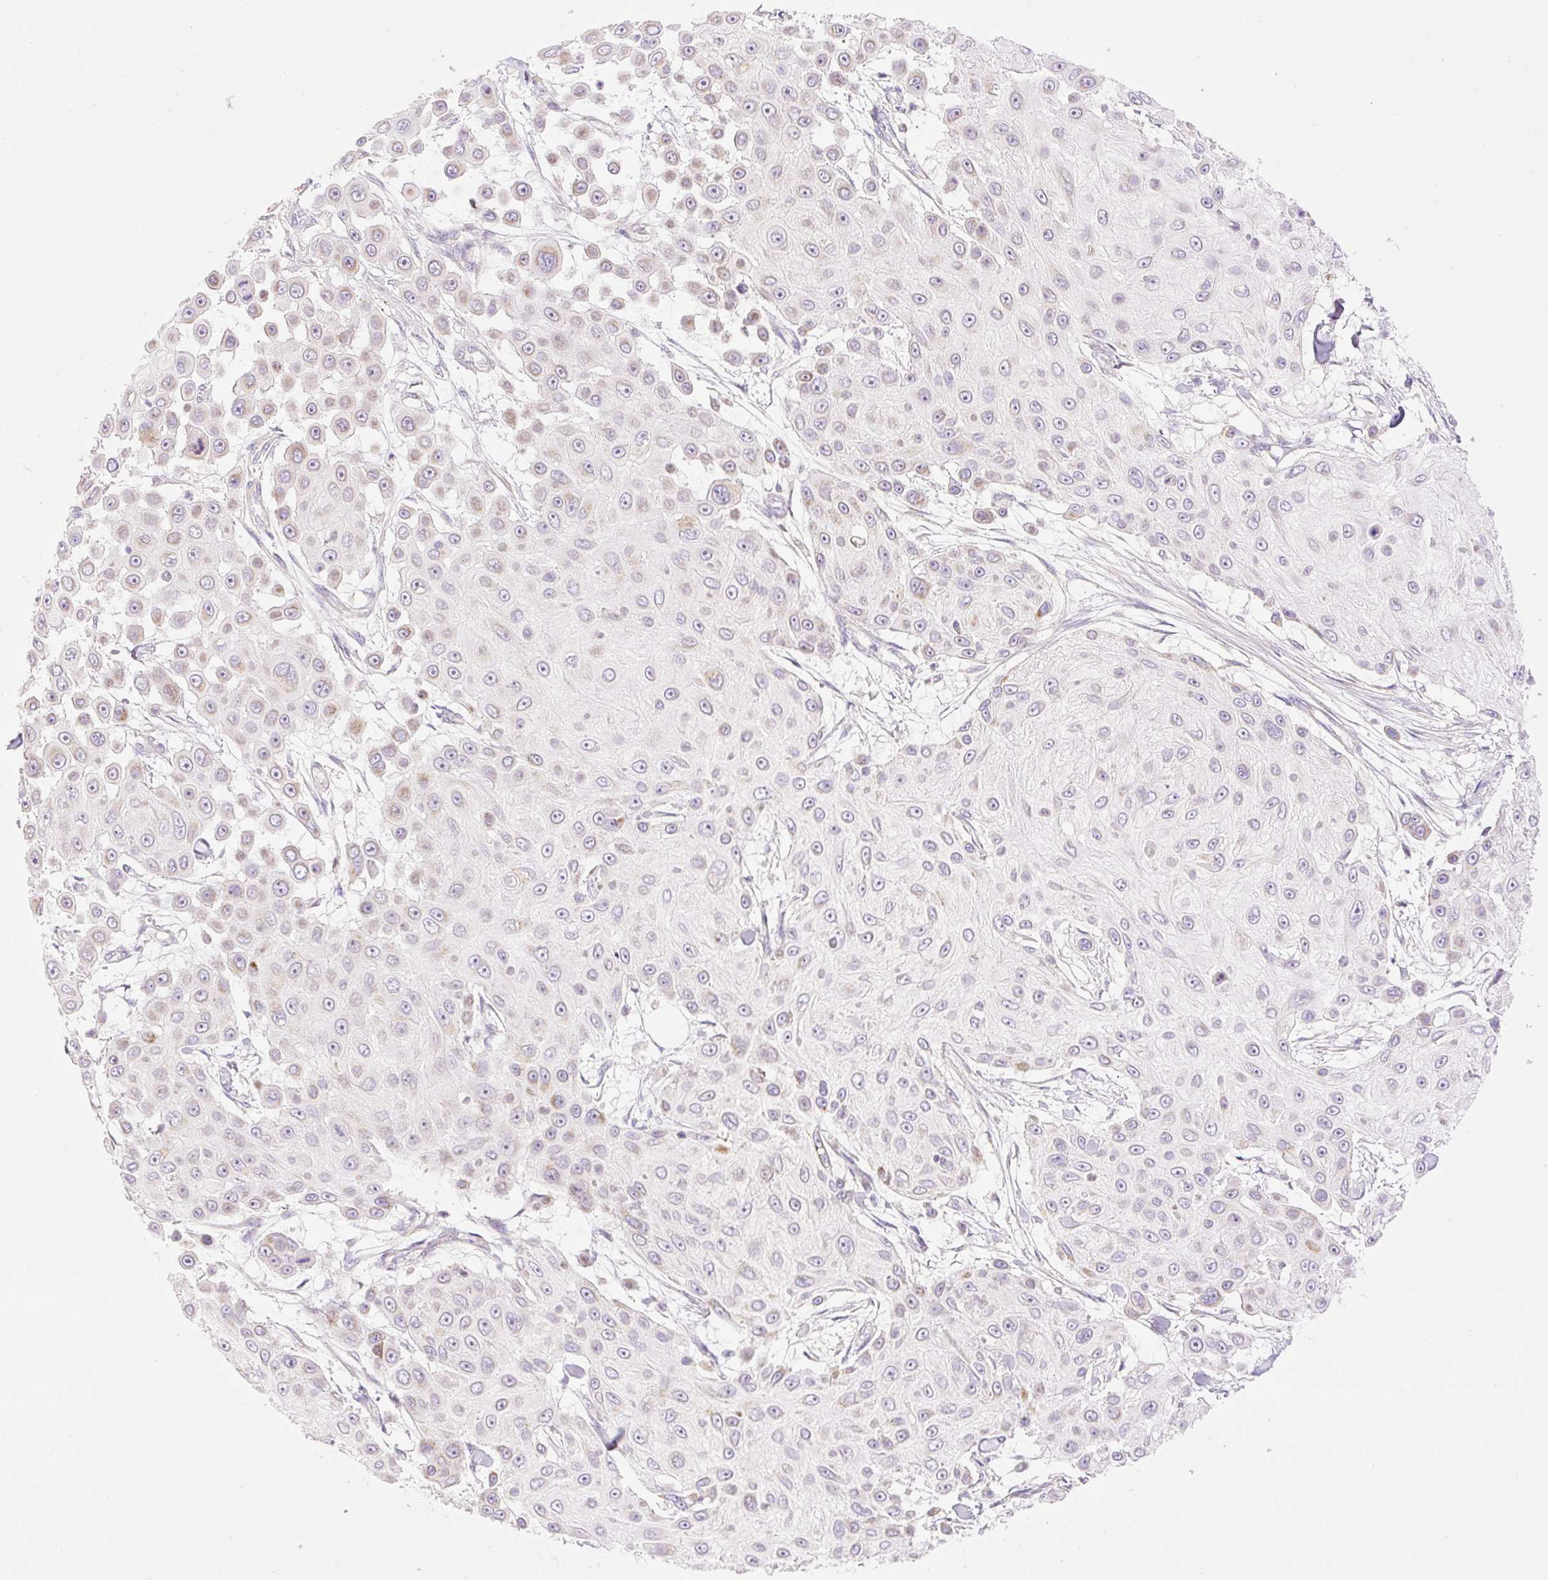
{"staining": {"intensity": "weak", "quantity": "25%-75%", "location": "cytoplasmic/membranous"}, "tissue": "skin cancer", "cell_type": "Tumor cells", "image_type": "cancer", "snomed": [{"axis": "morphology", "description": "Squamous cell carcinoma, NOS"}, {"axis": "topography", "description": "Skin"}], "caption": "Protein staining of skin cancer (squamous cell carcinoma) tissue shows weak cytoplasmic/membranous staining in approximately 25%-75% of tumor cells.", "gene": "VPS25", "patient": {"sex": "male", "age": 67}}